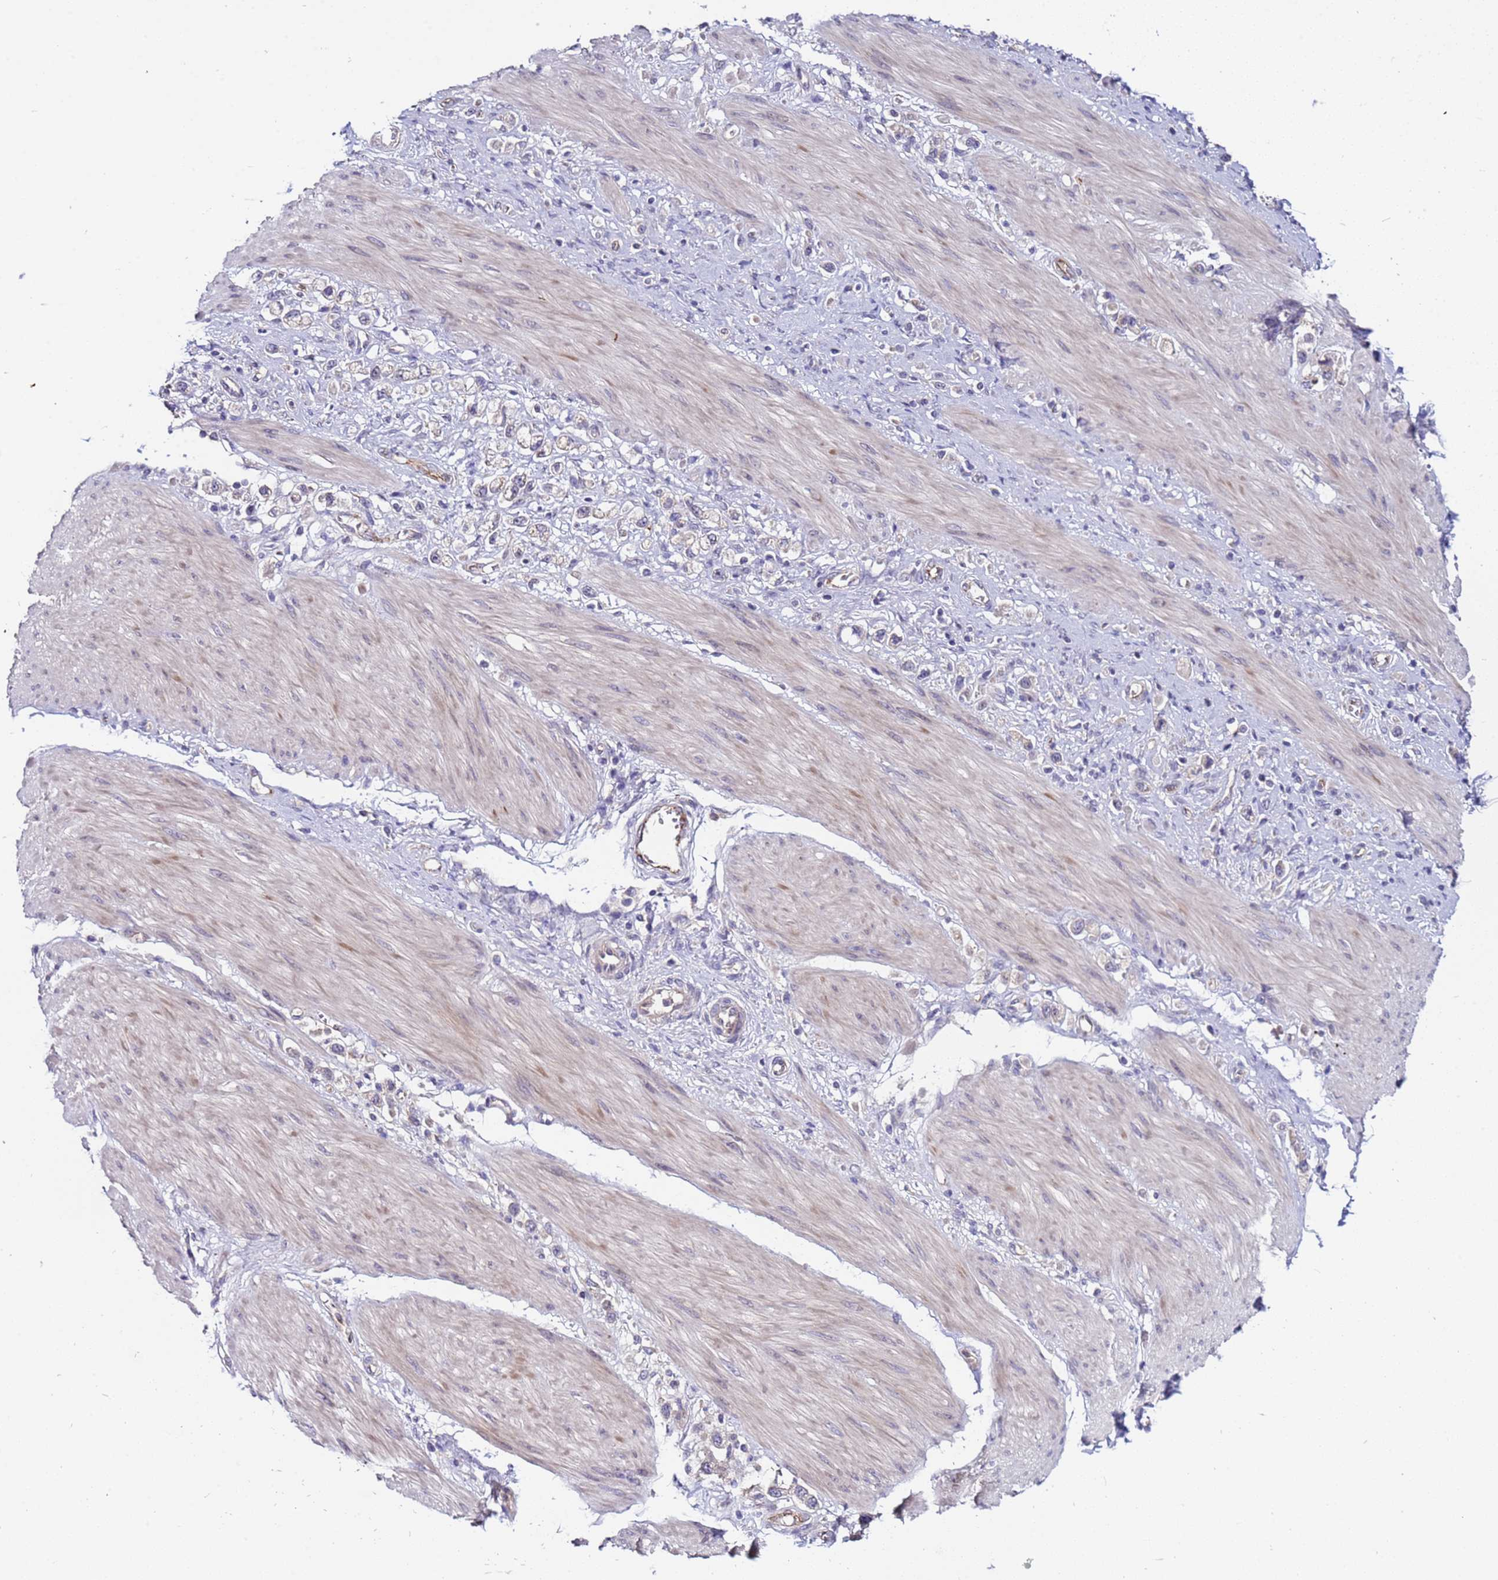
{"staining": {"intensity": "negative", "quantity": "none", "location": "none"}, "tissue": "stomach cancer", "cell_type": "Tumor cells", "image_type": "cancer", "snomed": [{"axis": "morphology", "description": "Adenocarcinoma, NOS"}, {"axis": "topography", "description": "Stomach"}], "caption": "This is an immunohistochemistry (IHC) photomicrograph of stomach cancer. There is no positivity in tumor cells.", "gene": "ZNF248", "patient": {"sex": "female", "age": 65}}